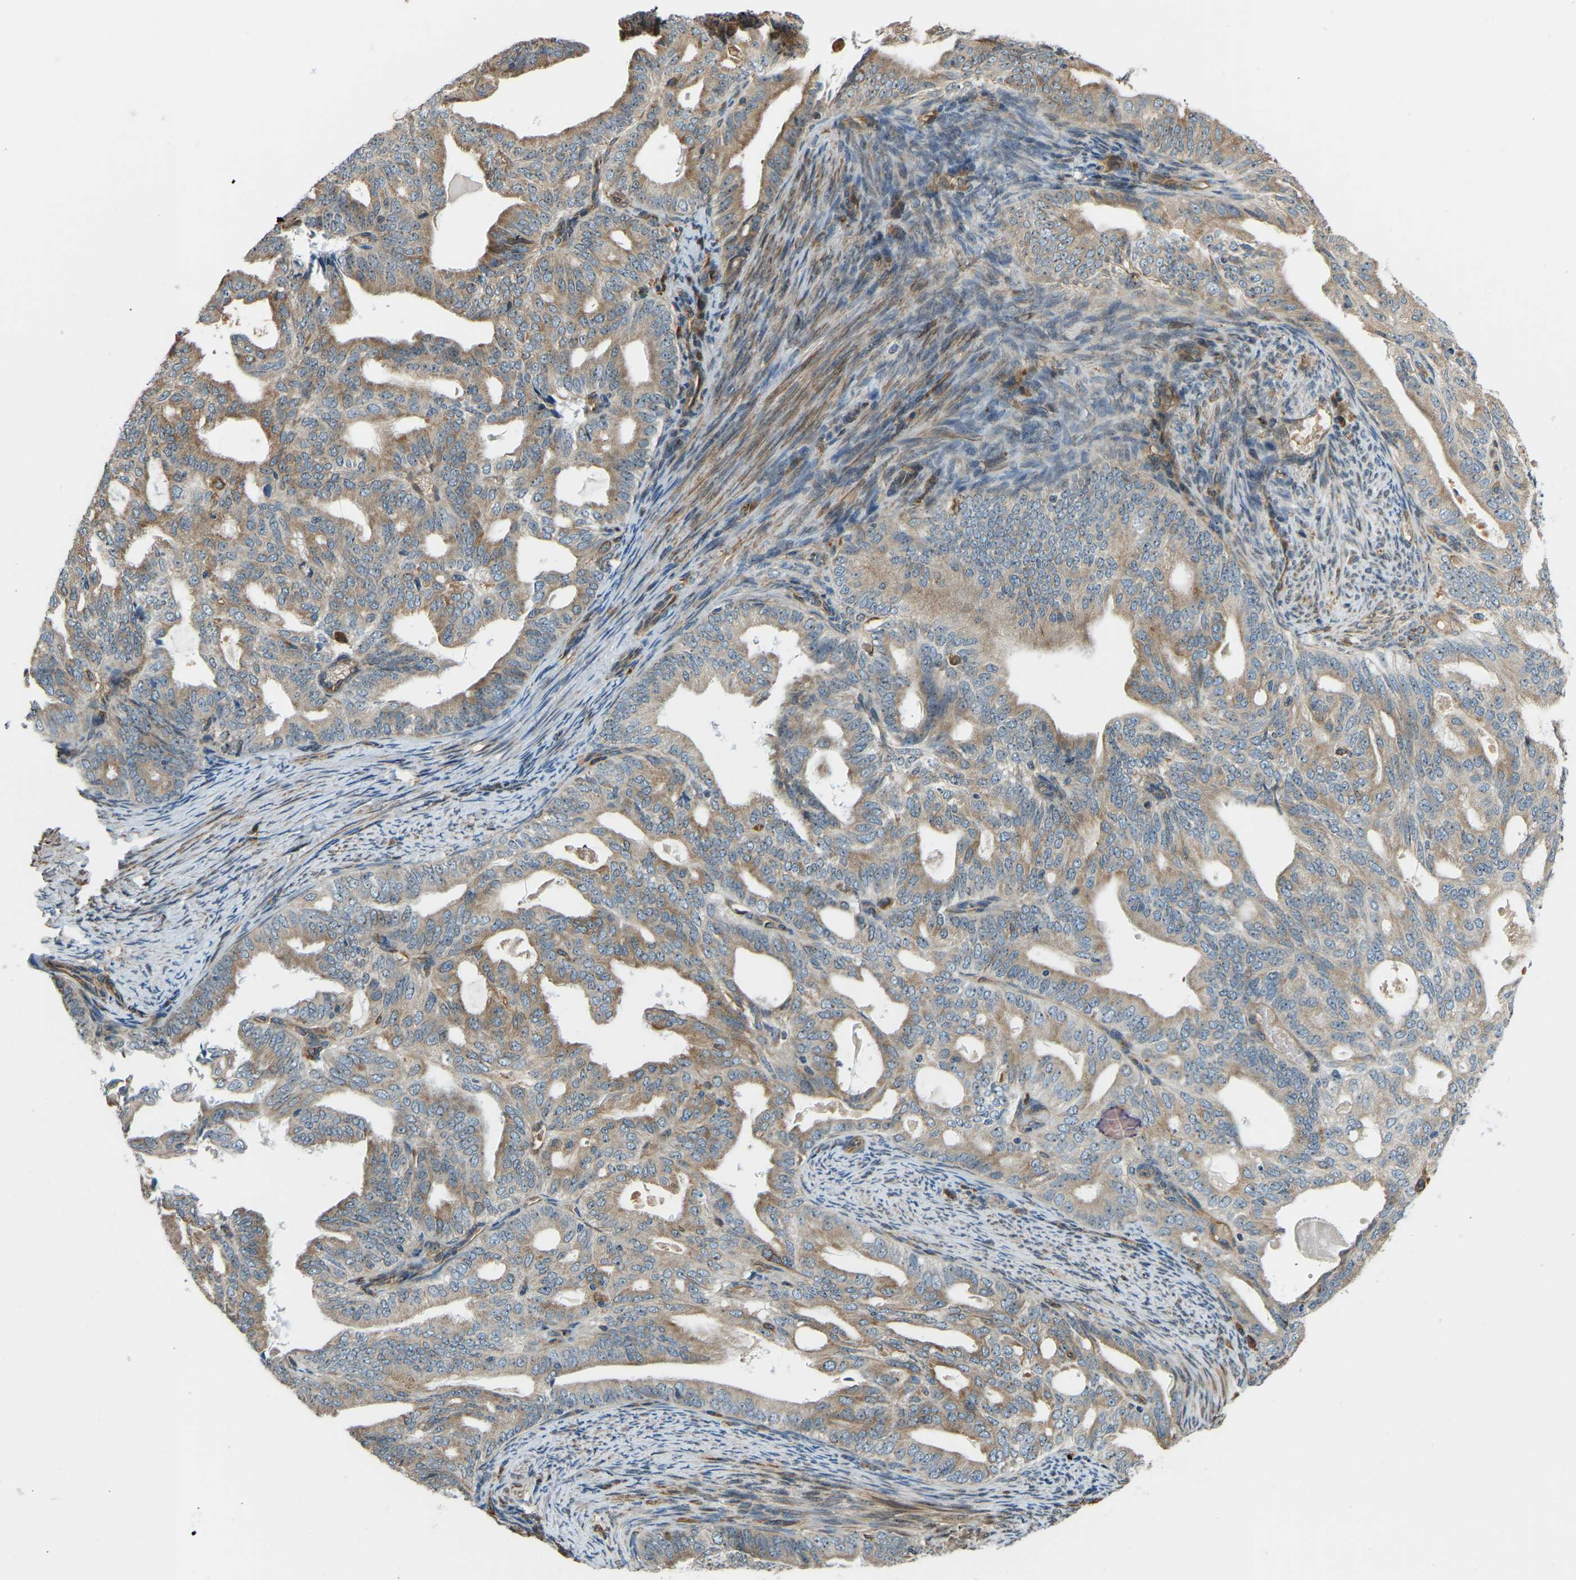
{"staining": {"intensity": "moderate", "quantity": ">75%", "location": "cytoplasmic/membranous"}, "tissue": "endometrial cancer", "cell_type": "Tumor cells", "image_type": "cancer", "snomed": [{"axis": "morphology", "description": "Adenocarcinoma, NOS"}, {"axis": "topography", "description": "Endometrium"}], "caption": "DAB (3,3'-diaminobenzidine) immunohistochemical staining of human endometrial adenocarcinoma displays moderate cytoplasmic/membranous protein positivity in approximately >75% of tumor cells.", "gene": "OS9", "patient": {"sex": "female", "age": 58}}